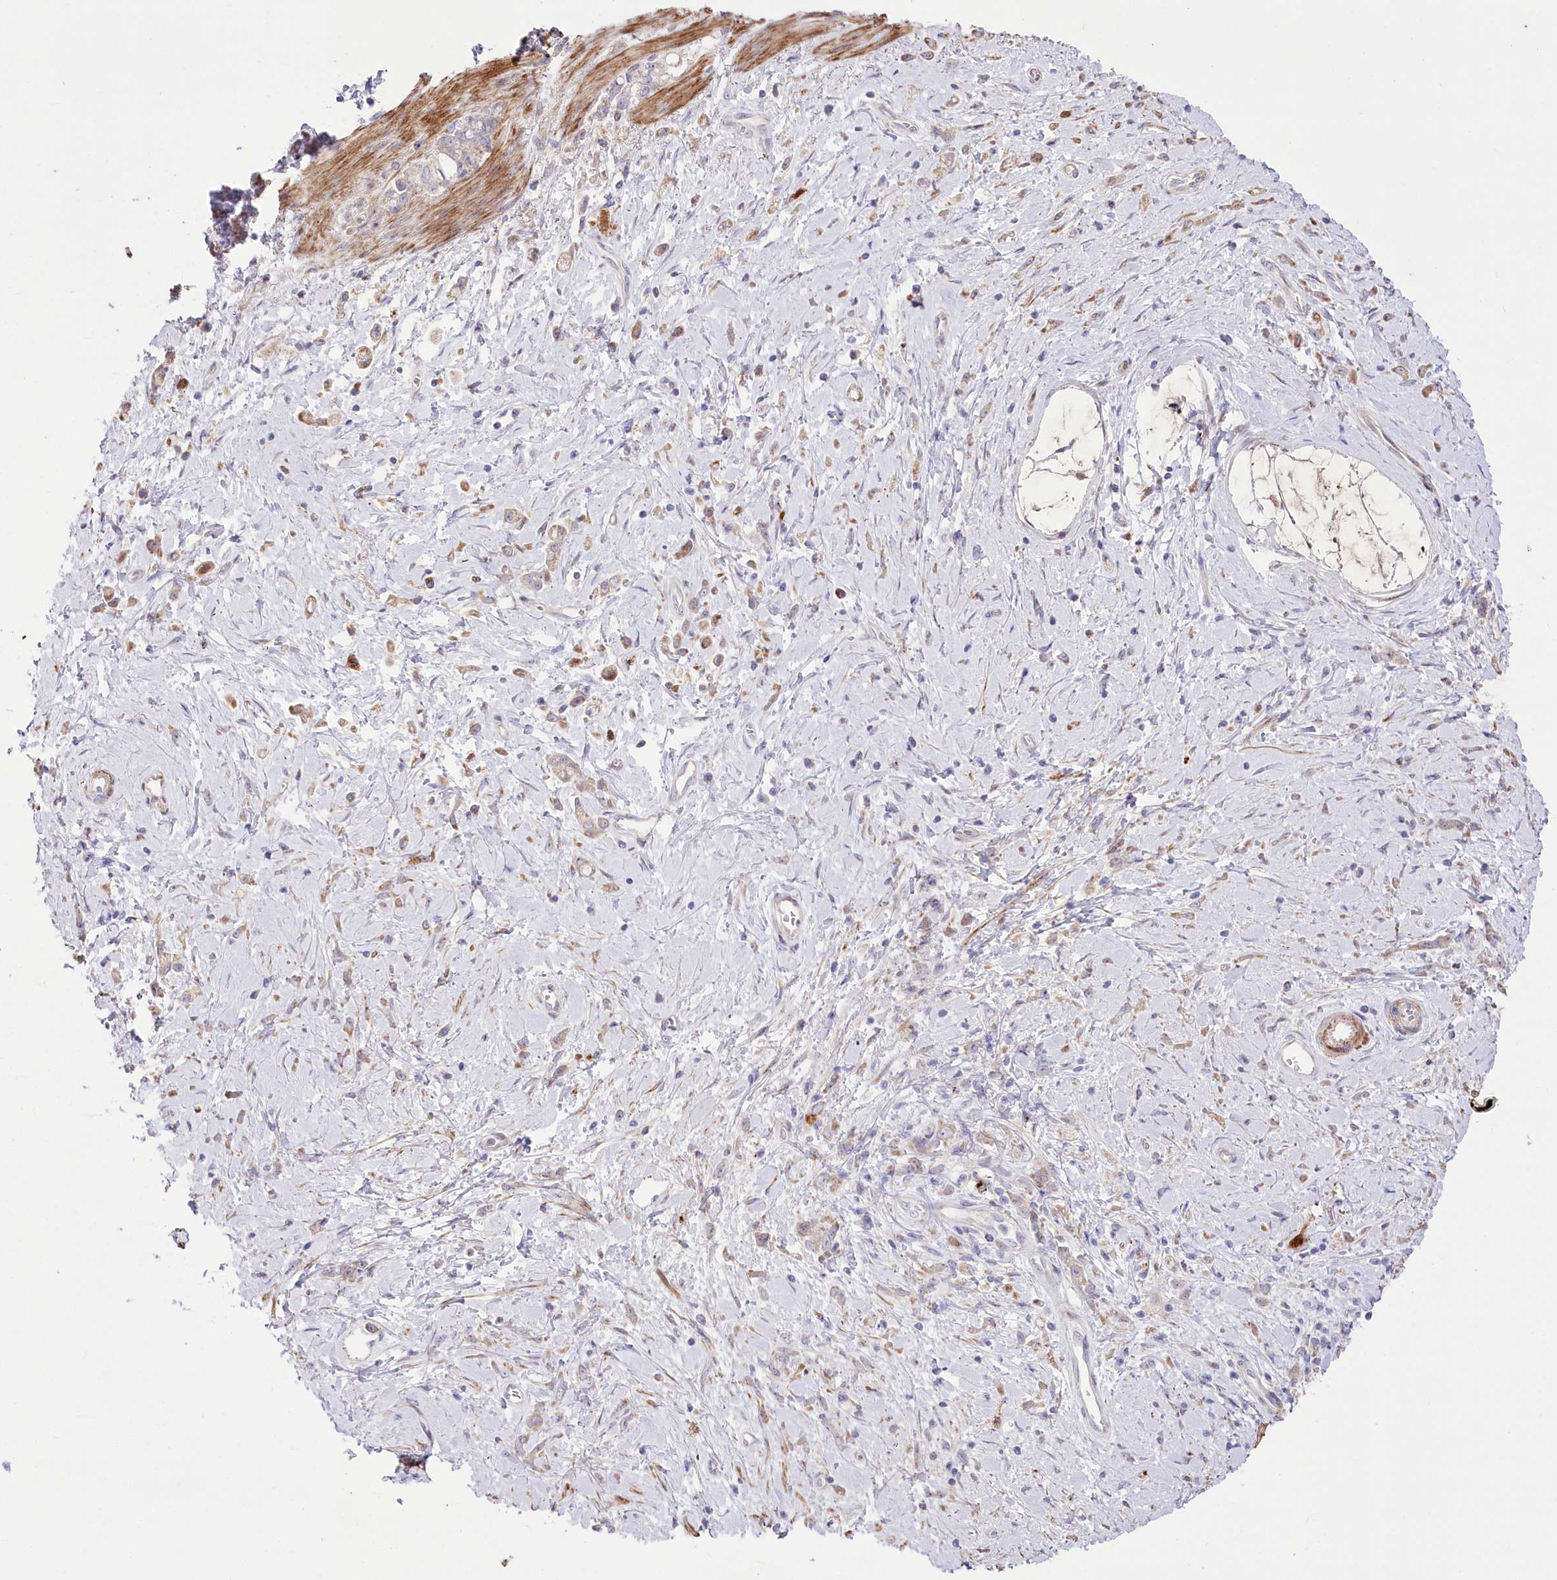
{"staining": {"intensity": "weak", "quantity": "<25%", "location": "cytoplasmic/membranous"}, "tissue": "stomach cancer", "cell_type": "Tumor cells", "image_type": "cancer", "snomed": [{"axis": "morphology", "description": "Adenocarcinoma, NOS"}, {"axis": "topography", "description": "Stomach"}], "caption": "Tumor cells are negative for brown protein staining in stomach cancer.", "gene": "RNF24", "patient": {"sex": "female", "age": 60}}